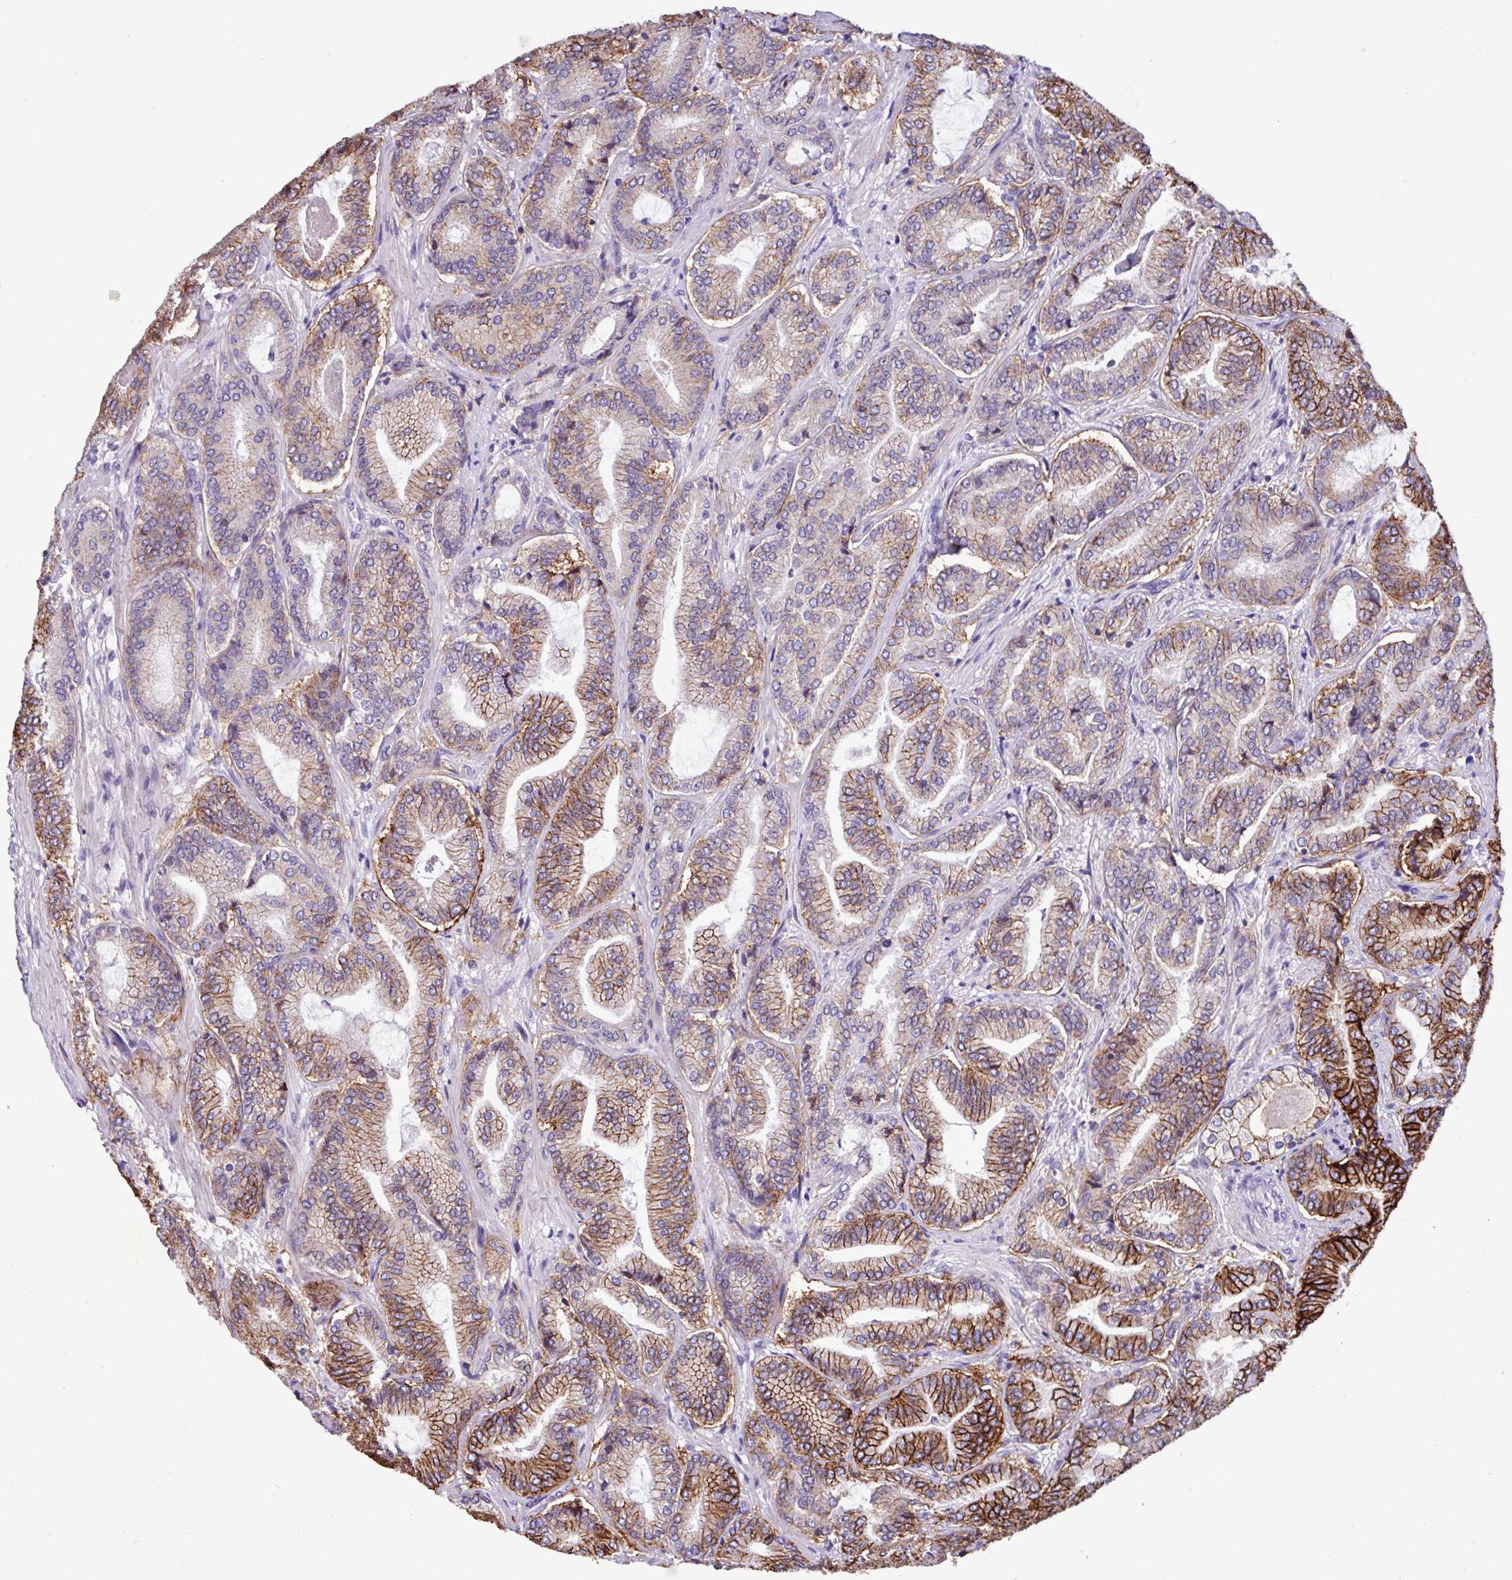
{"staining": {"intensity": "strong", "quantity": "25%-75%", "location": "cytoplasmic/membranous"}, "tissue": "prostate cancer", "cell_type": "Tumor cells", "image_type": "cancer", "snomed": [{"axis": "morphology", "description": "Adenocarcinoma, Low grade"}, {"axis": "topography", "description": "Prostate and seminal vesicle, NOS"}], "caption": "Immunohistochemical staining of human prostate low-grade adenocarcinoma reveals strong cytoplasmic/membranous protein staining in approximately 25%-75% of tumor cells. (DAB (3,3'-diaminobenzidine) IHC, brown staining for protein, blue staining for nuclei).", "gene": "EPCAM", "patient": {"sex": "male", "age": 61}}